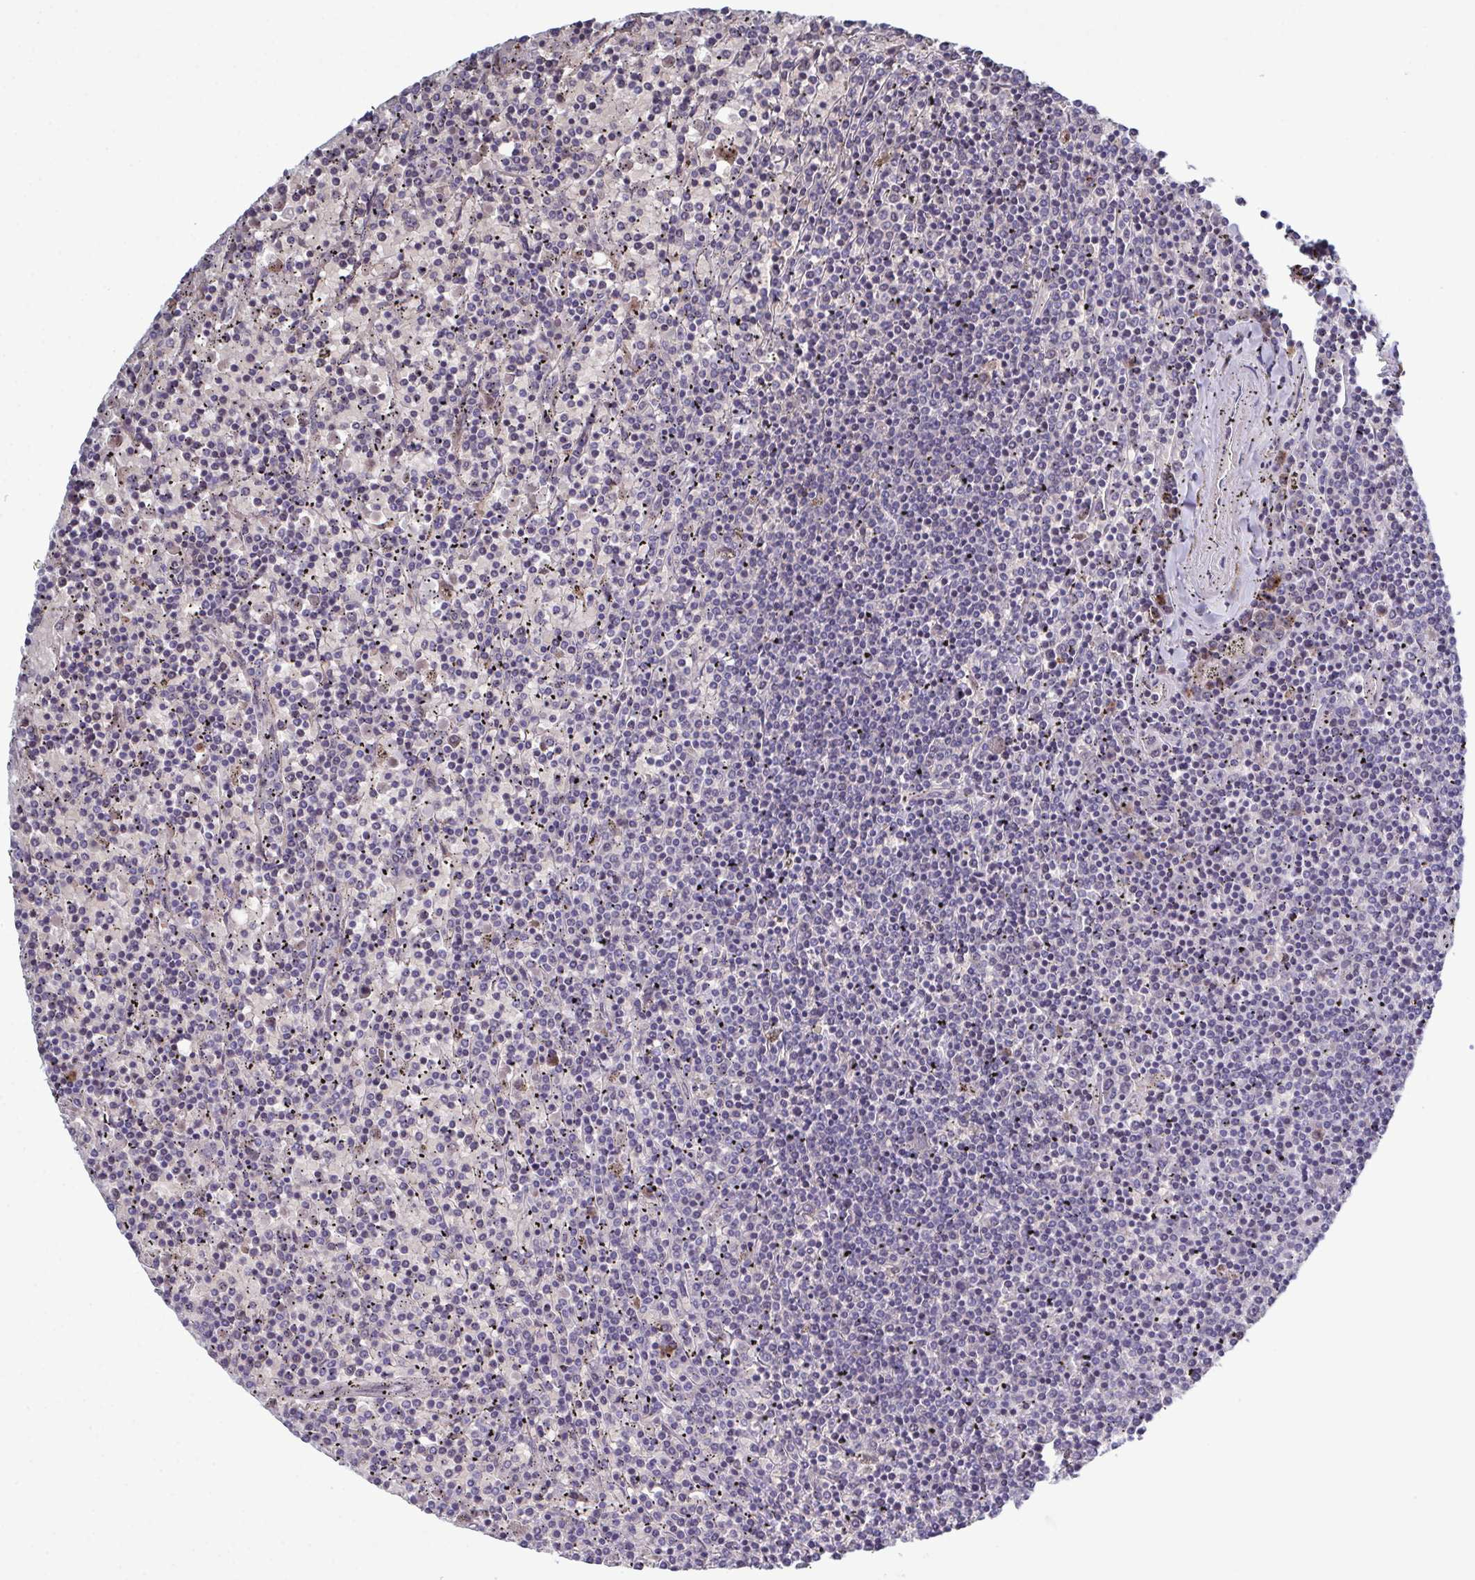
{"staining": {"intensity": "negative", "quantity": "none", "location": "none"}, "tissue": "lymphoma", "cell_type": "Tumor cells", "image_type": "cancer", "snomed": [{"axis": "morphology", "description": "Malignant lymphoma, non-Hodgkin's type, Low grade"}, {"axis": "topography", "description": "Spleen"}], "caption": "IHC image of lymphoma stained for a protein (brown), which exhibits no positivity in tumor cells.", "gene": "GLDC", "patient": {"sex": "female", "age": 77}}